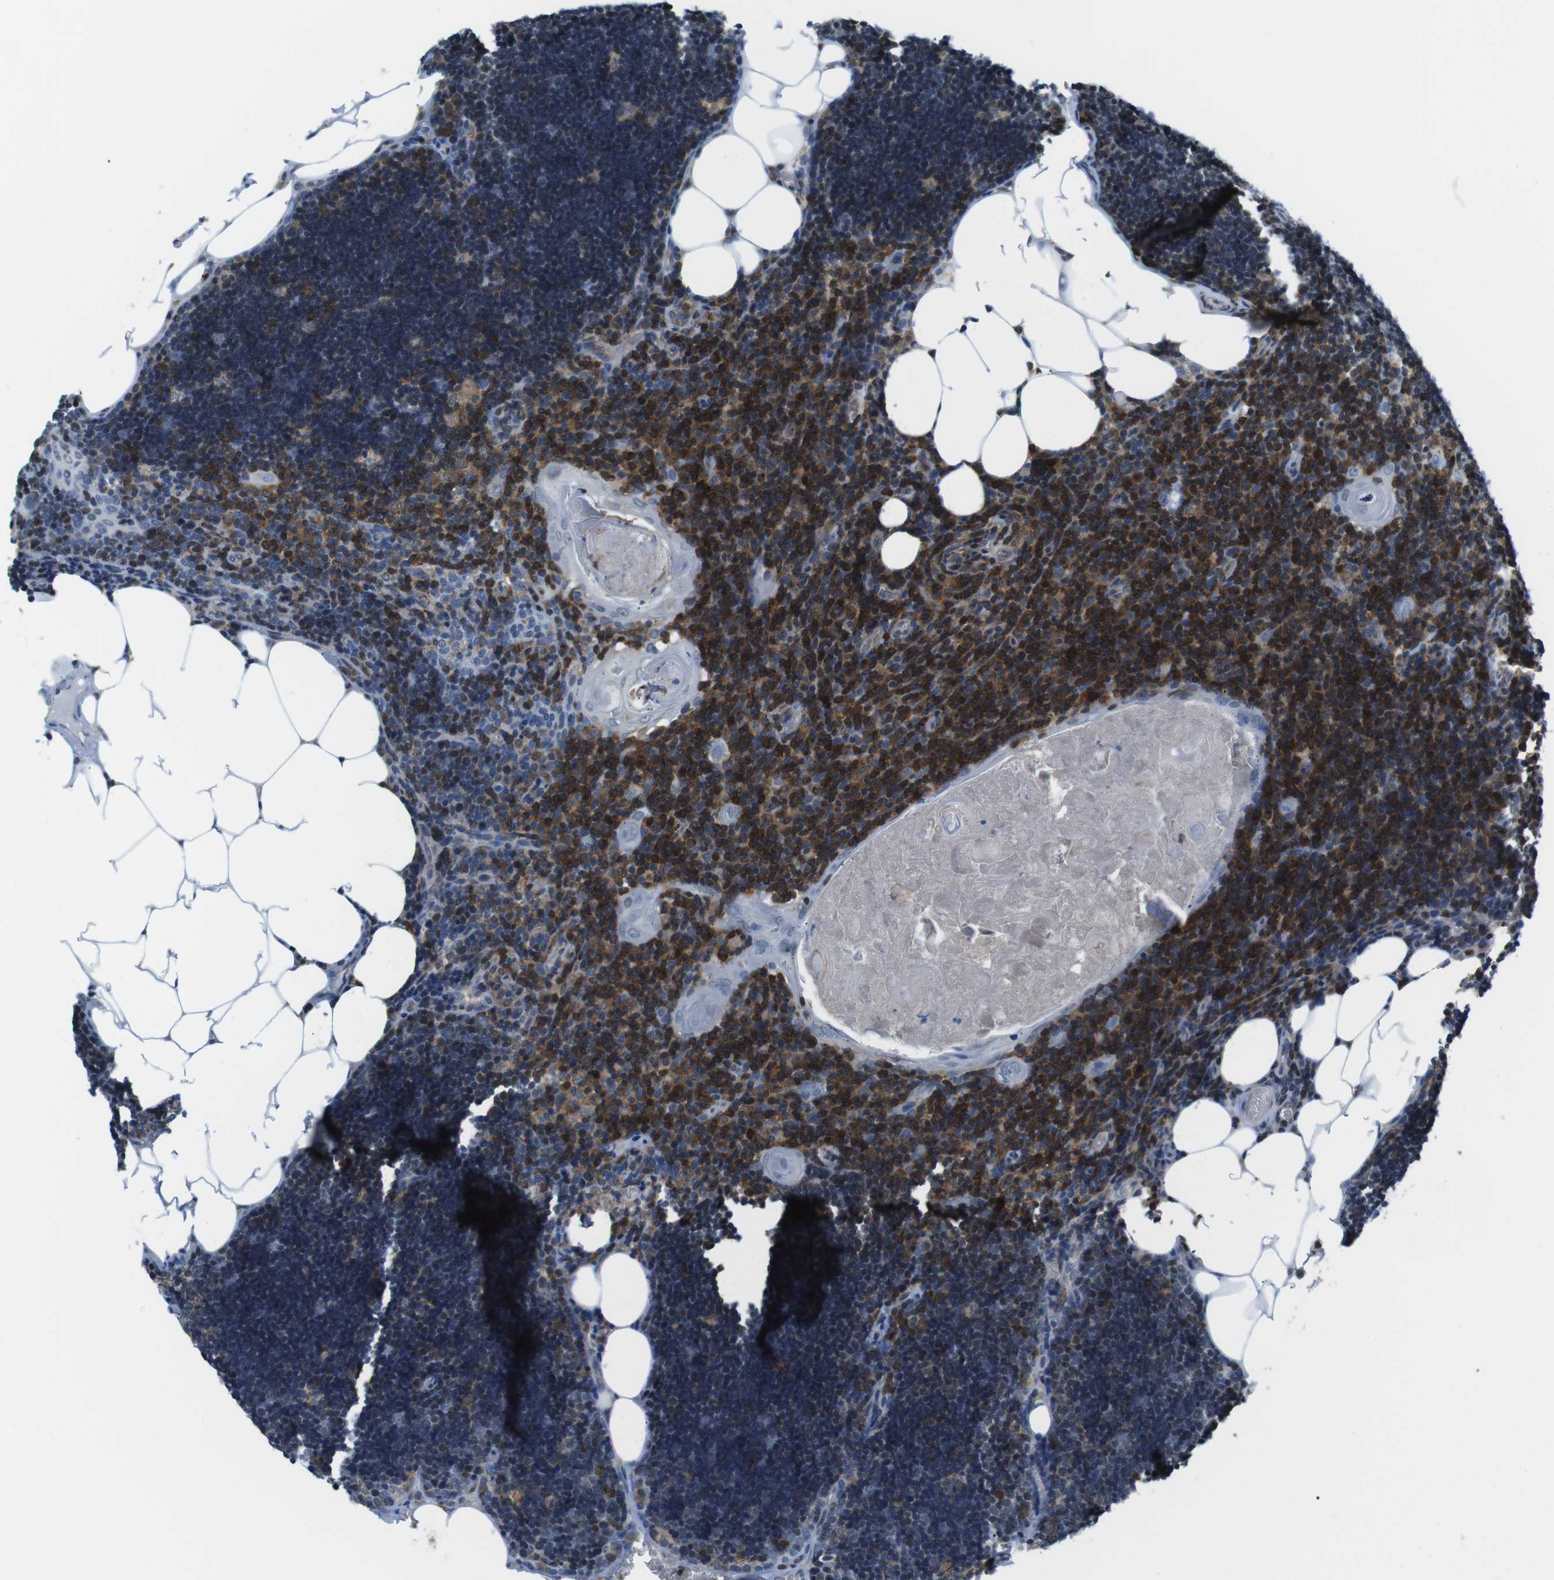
{"staining": {"intensity": "strong", "quantity": ">75%", "location": "cytoplasmic/membranous"}, "tissue": "lymph node", "cell_type": "Germinal center cells", "image_type": "normal", "snomed": [{"axis": "morphology", "description": "Normal tissue, NOS"}, {"axis": "topography", "description": "Lymph node"}], "caption": "Immunohistochemical staining of benign lymph node demonstrates high levels of strong cytoplasmic/membranous staining in about >75% of germinal center cells.", "gene": "STK10", "patient": {"sex": "male", "age": 33}}